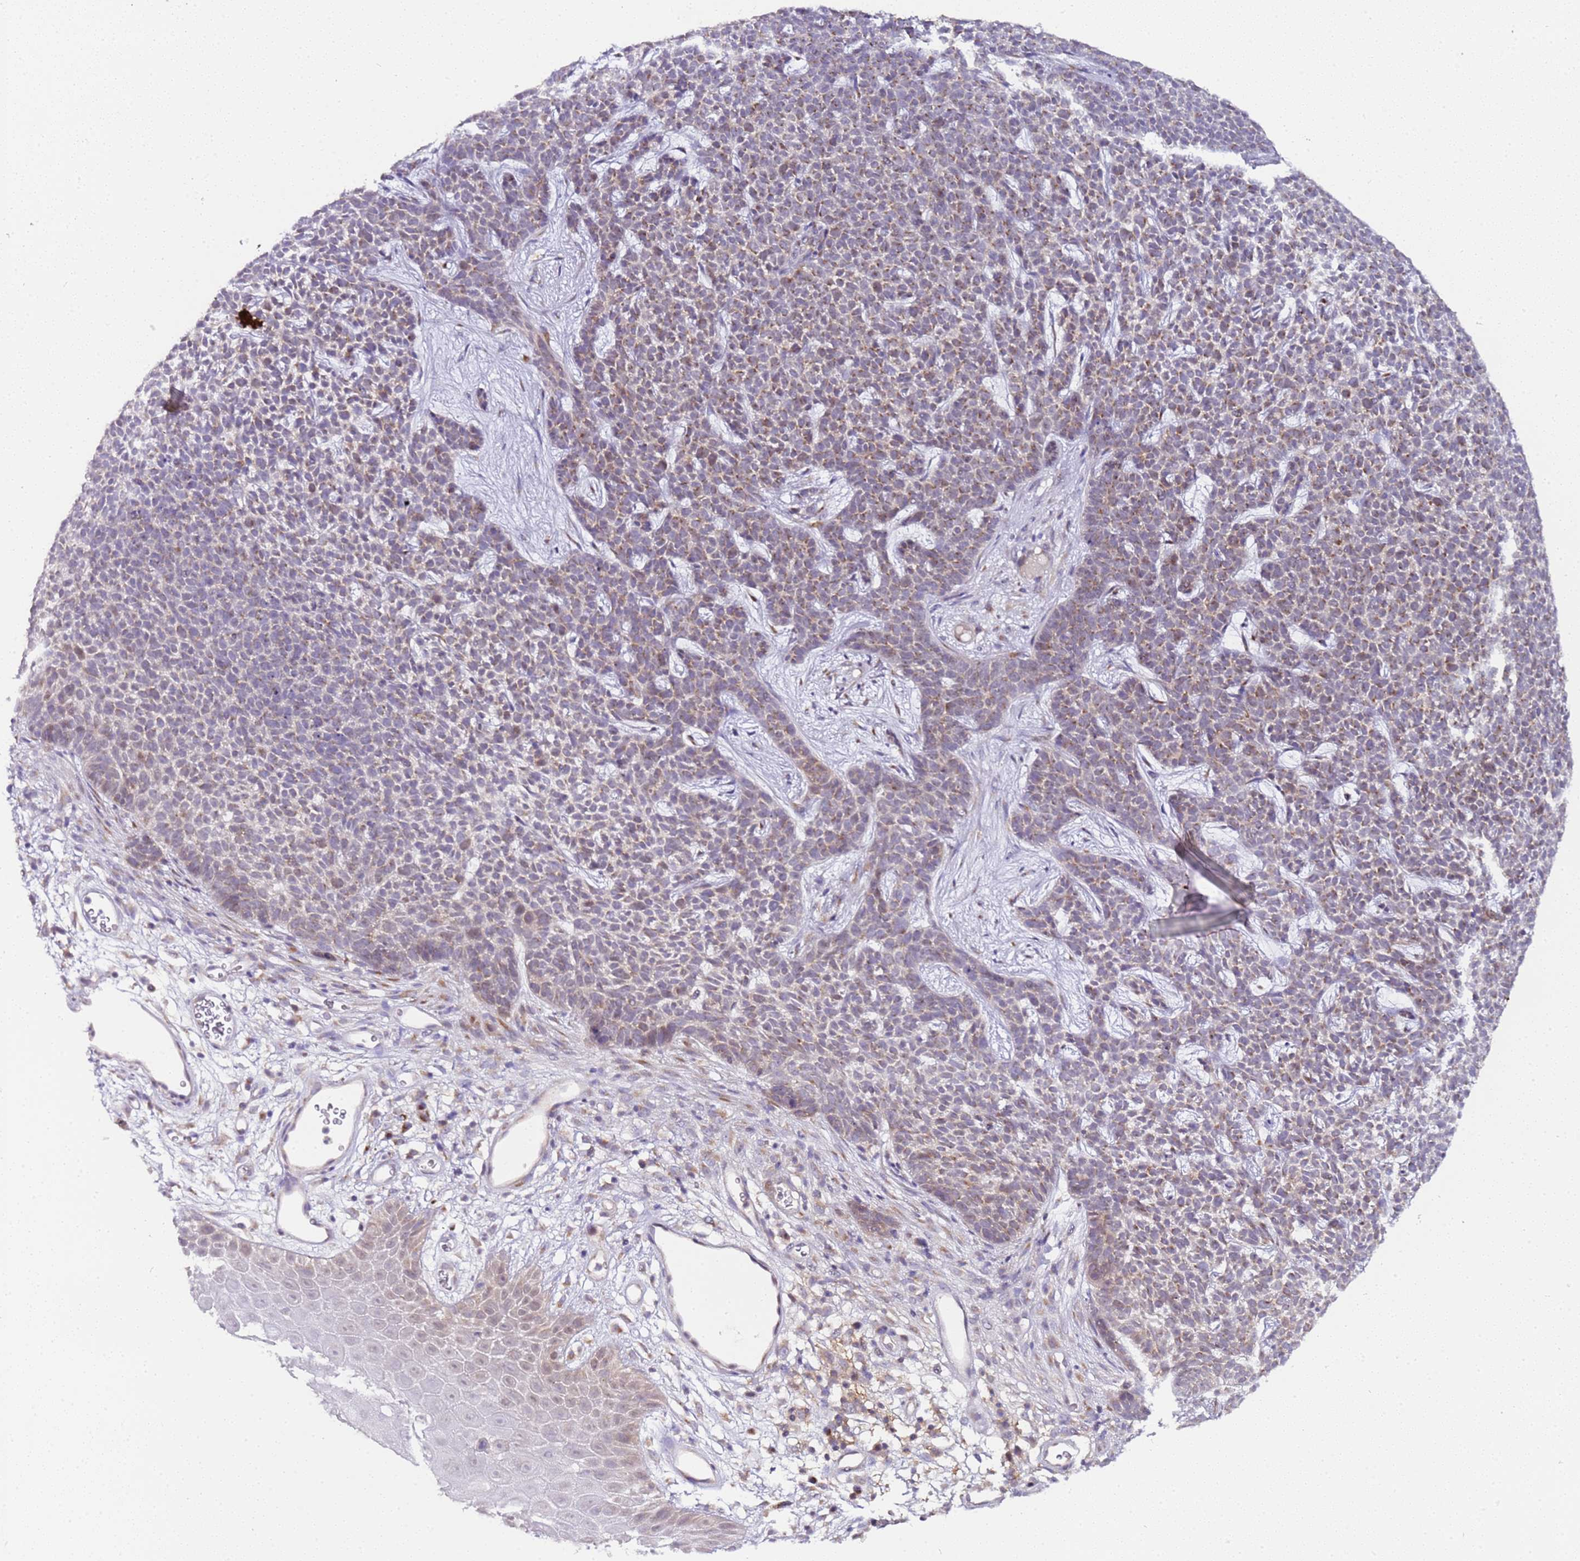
{"staining": {"intensity": "moderate", "quantity": "25%-75%", "location": "cytoplasmic/membranous"}, "tissue": "skin cancer", "cell_type": "Tumor cells", "image_type": "cancer", "snomed": [{"axis": "morphology", "description": "Basal cell carcinoma"}, {"axis": "topography", "description": "Skin"}], "caption": "Moderate cytoplasmic/membranous protein staining is present in about 25%-75% of tumor cells in skin basal cell carcinoma.", "gene": "MRPL49", "patient": {"sex": "female", "age": 84}}